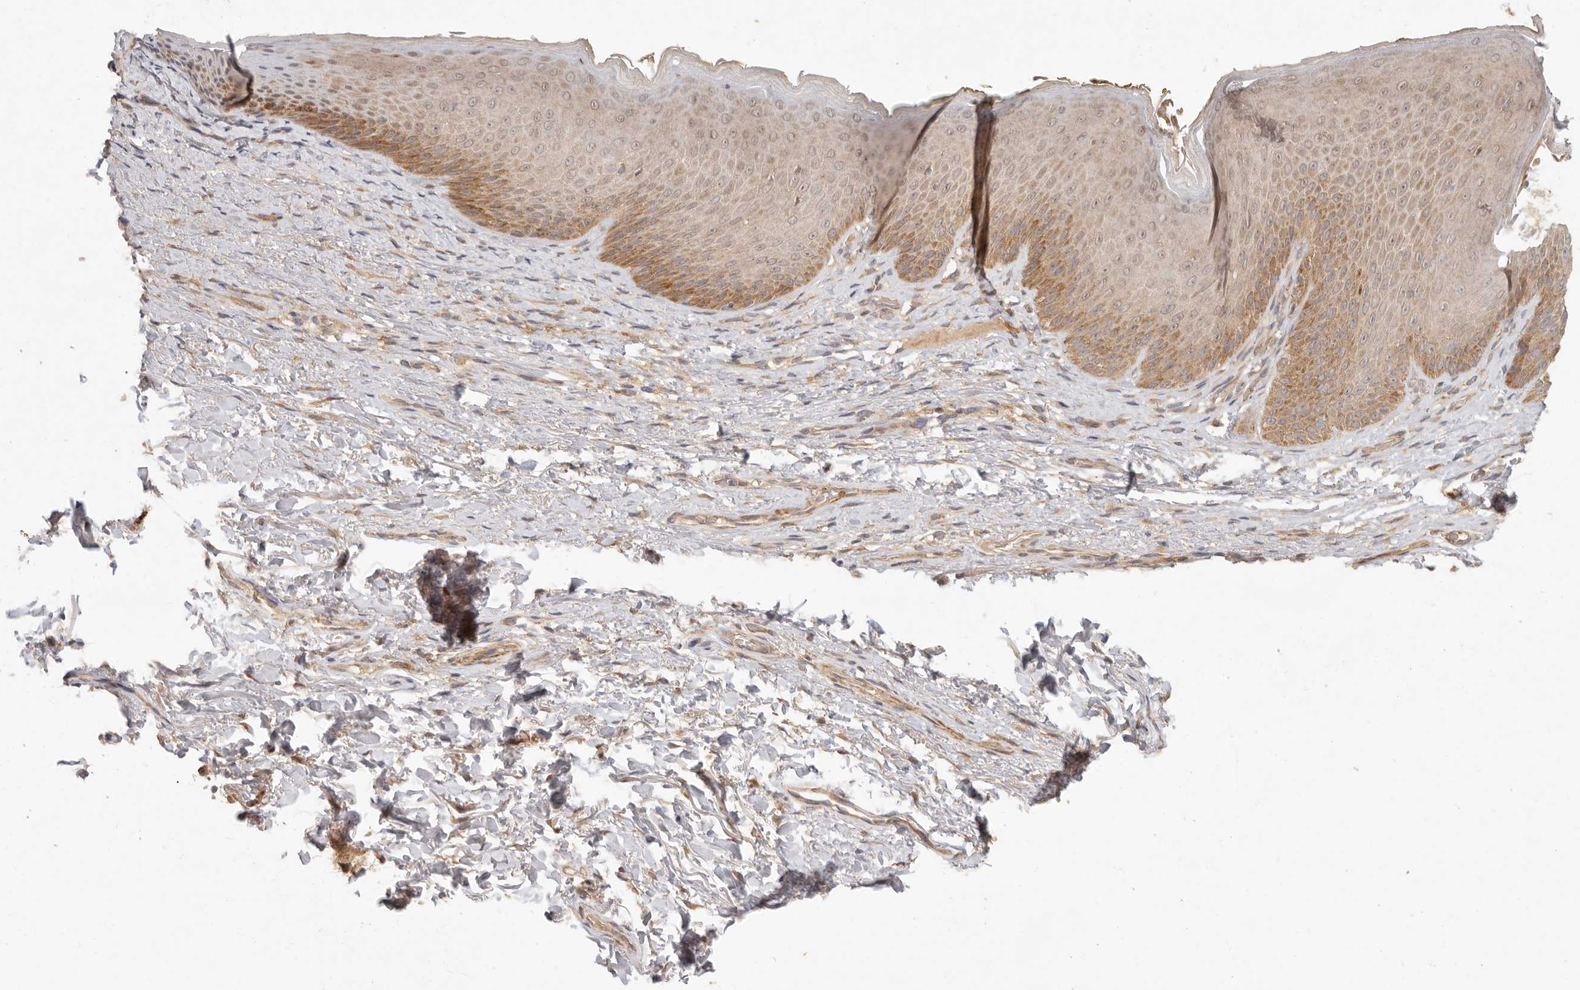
{"staining": {"intensity": "moderate", "quantity": ">75%", "location": "cytoplasmic/membranous"}, "tissue": "skin", "cell_type": "Epidermal cells", "image_type": "normal", "snomed": [{"axis": "morphology", "description": "Normal tissue, NOS"}, {"axis": "topography", "description": "Anal"}], "caption": "Protein positivity by immunohistochemistry (IHC) exhibits moderate cytoplasmic/membranous expression in about >75% of epidermal cells in unremarkable skin.", "gene": "VIPR1", "patient": {"sex": "male", "age": 74}}